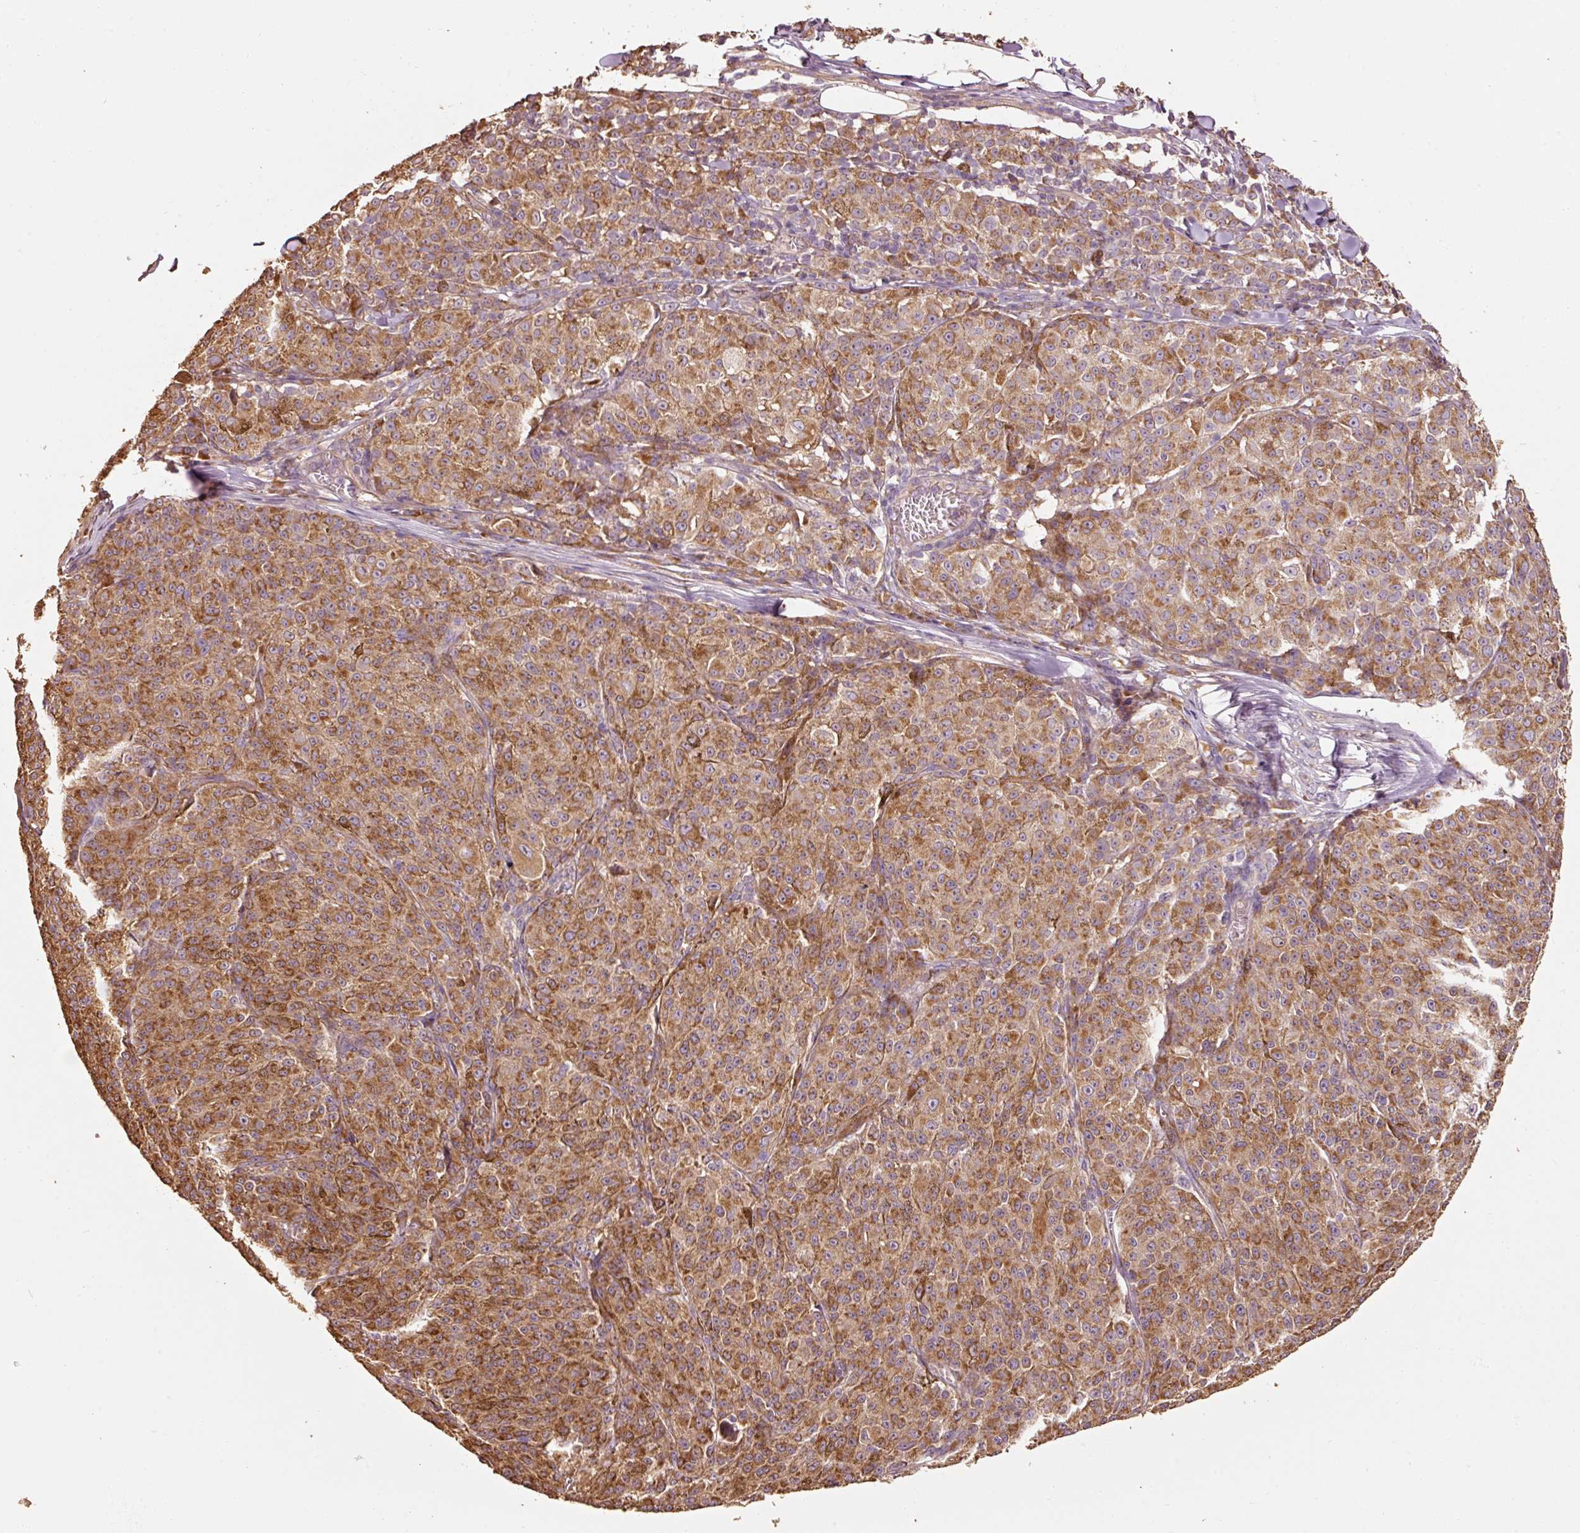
{"staining": {"intensity": "moderate", "quantity": ">75%", "location": "cytoplasmic/membranous"}, "tissue": "melanoma", "cell_type": "Tumor cells", "image_type": "cancer", "snomed": [{"axis": "morphology", "description": "Malignant melanoma, NOS"}, {"axis": "topography", "description": "Skin"}], "caption": "Immunohistochemistry of melanoma demonstrates medium levels of moderate cytoplasmic/membranous expression in approximately >75% of tumor cells.", "gene": "EFHC1", "patient": {"sex": "female", "age": 52}}